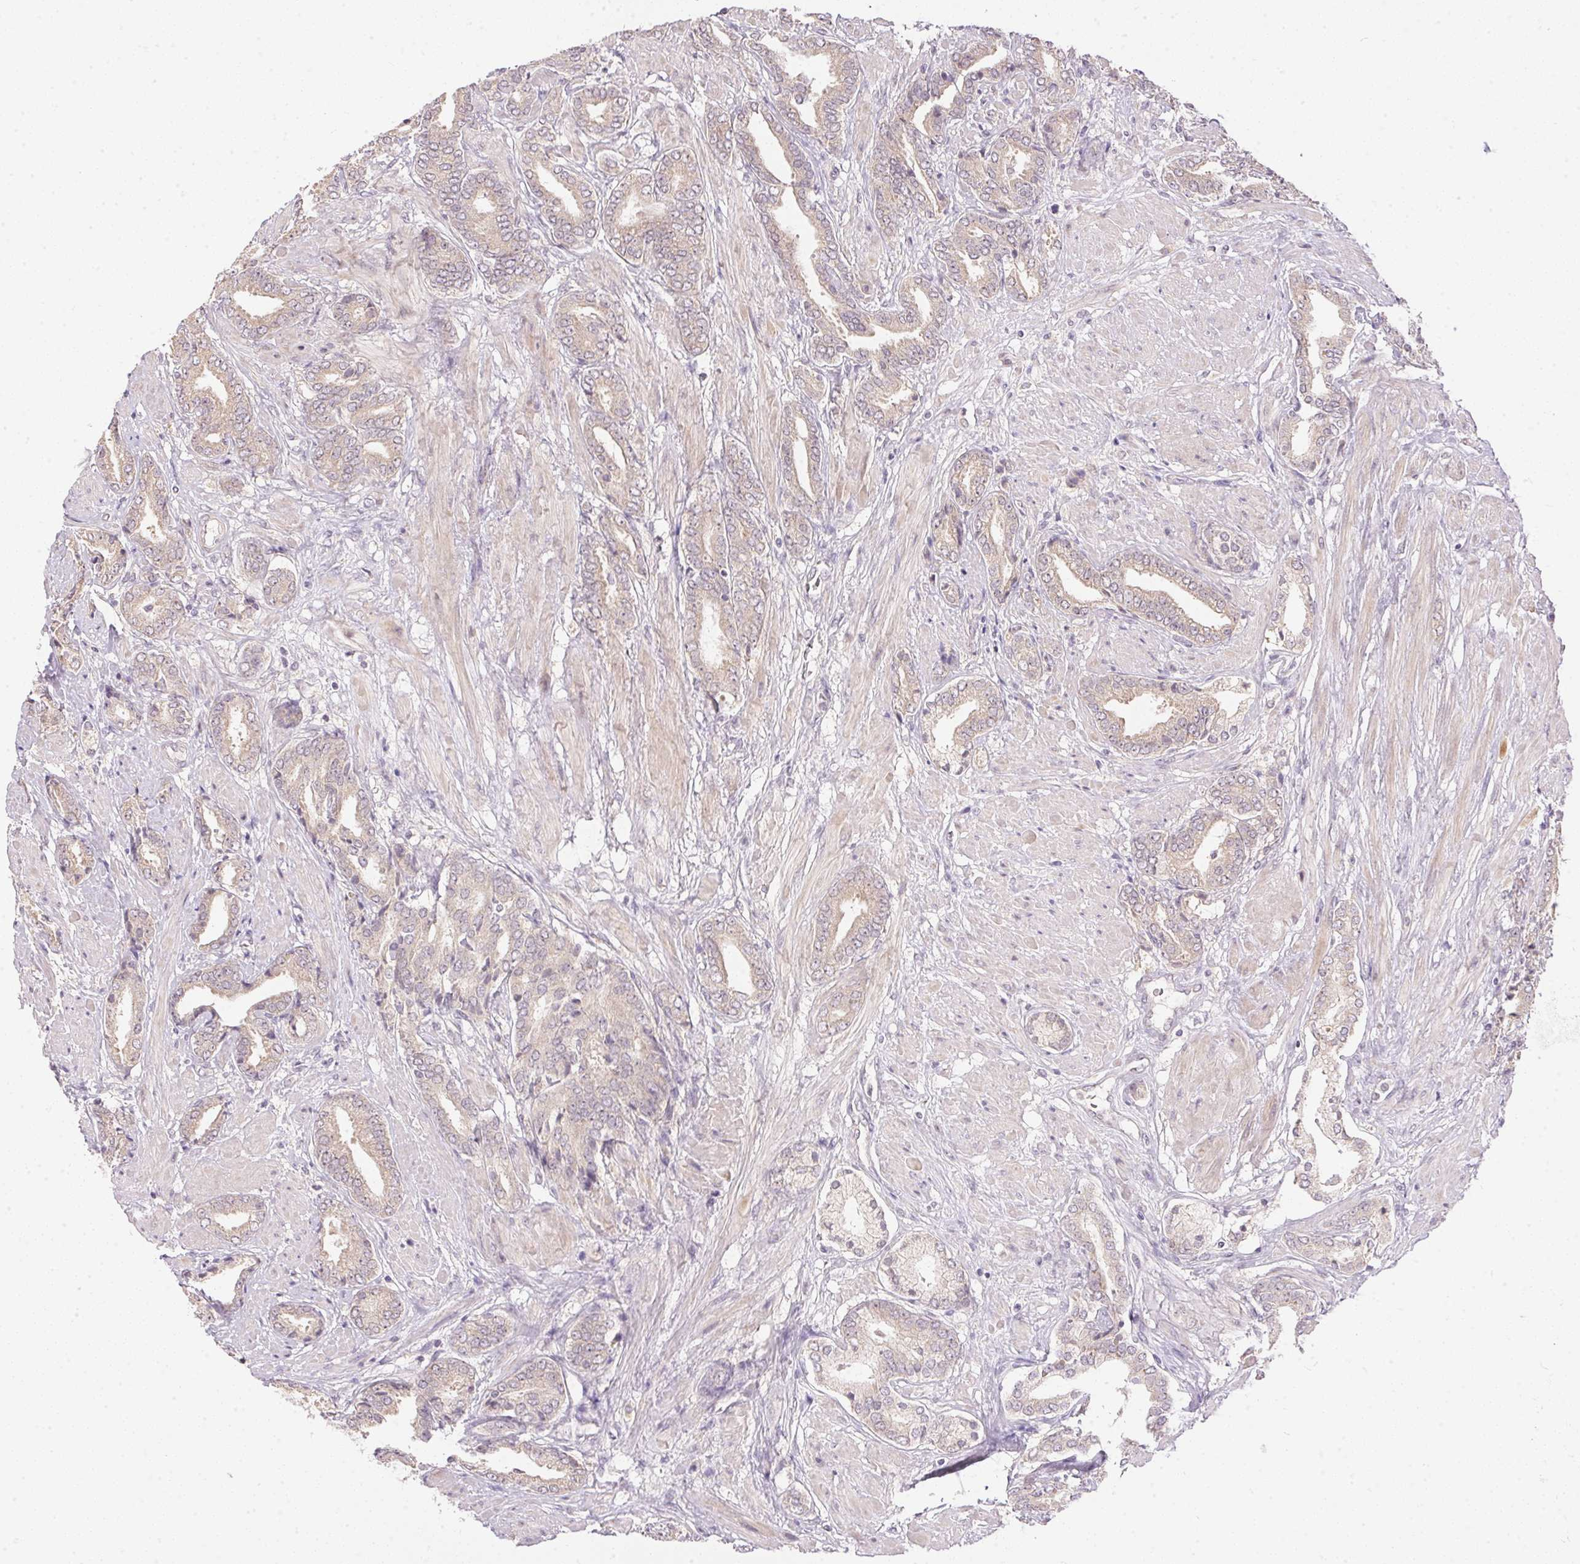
{"staining": {"intensity": "negative", "quantity": "none", "location": "none"}, "tissue": "prostate cancer", "cell_type": "Tumor cells", "image_type": "cancer", "snomed": [{"axis": "morphology", "description": "Adenocarcinoma, High grade"}, {"axis": "topography", "description": "Prostate"}], "caption": "The immunohistochemistry image has no significant positivity in tumor cells of high-grade adenocarcinoma (prostate) tissue.", "gene": "TTC23L", "patient": {"sex": "male", "age": 56}}